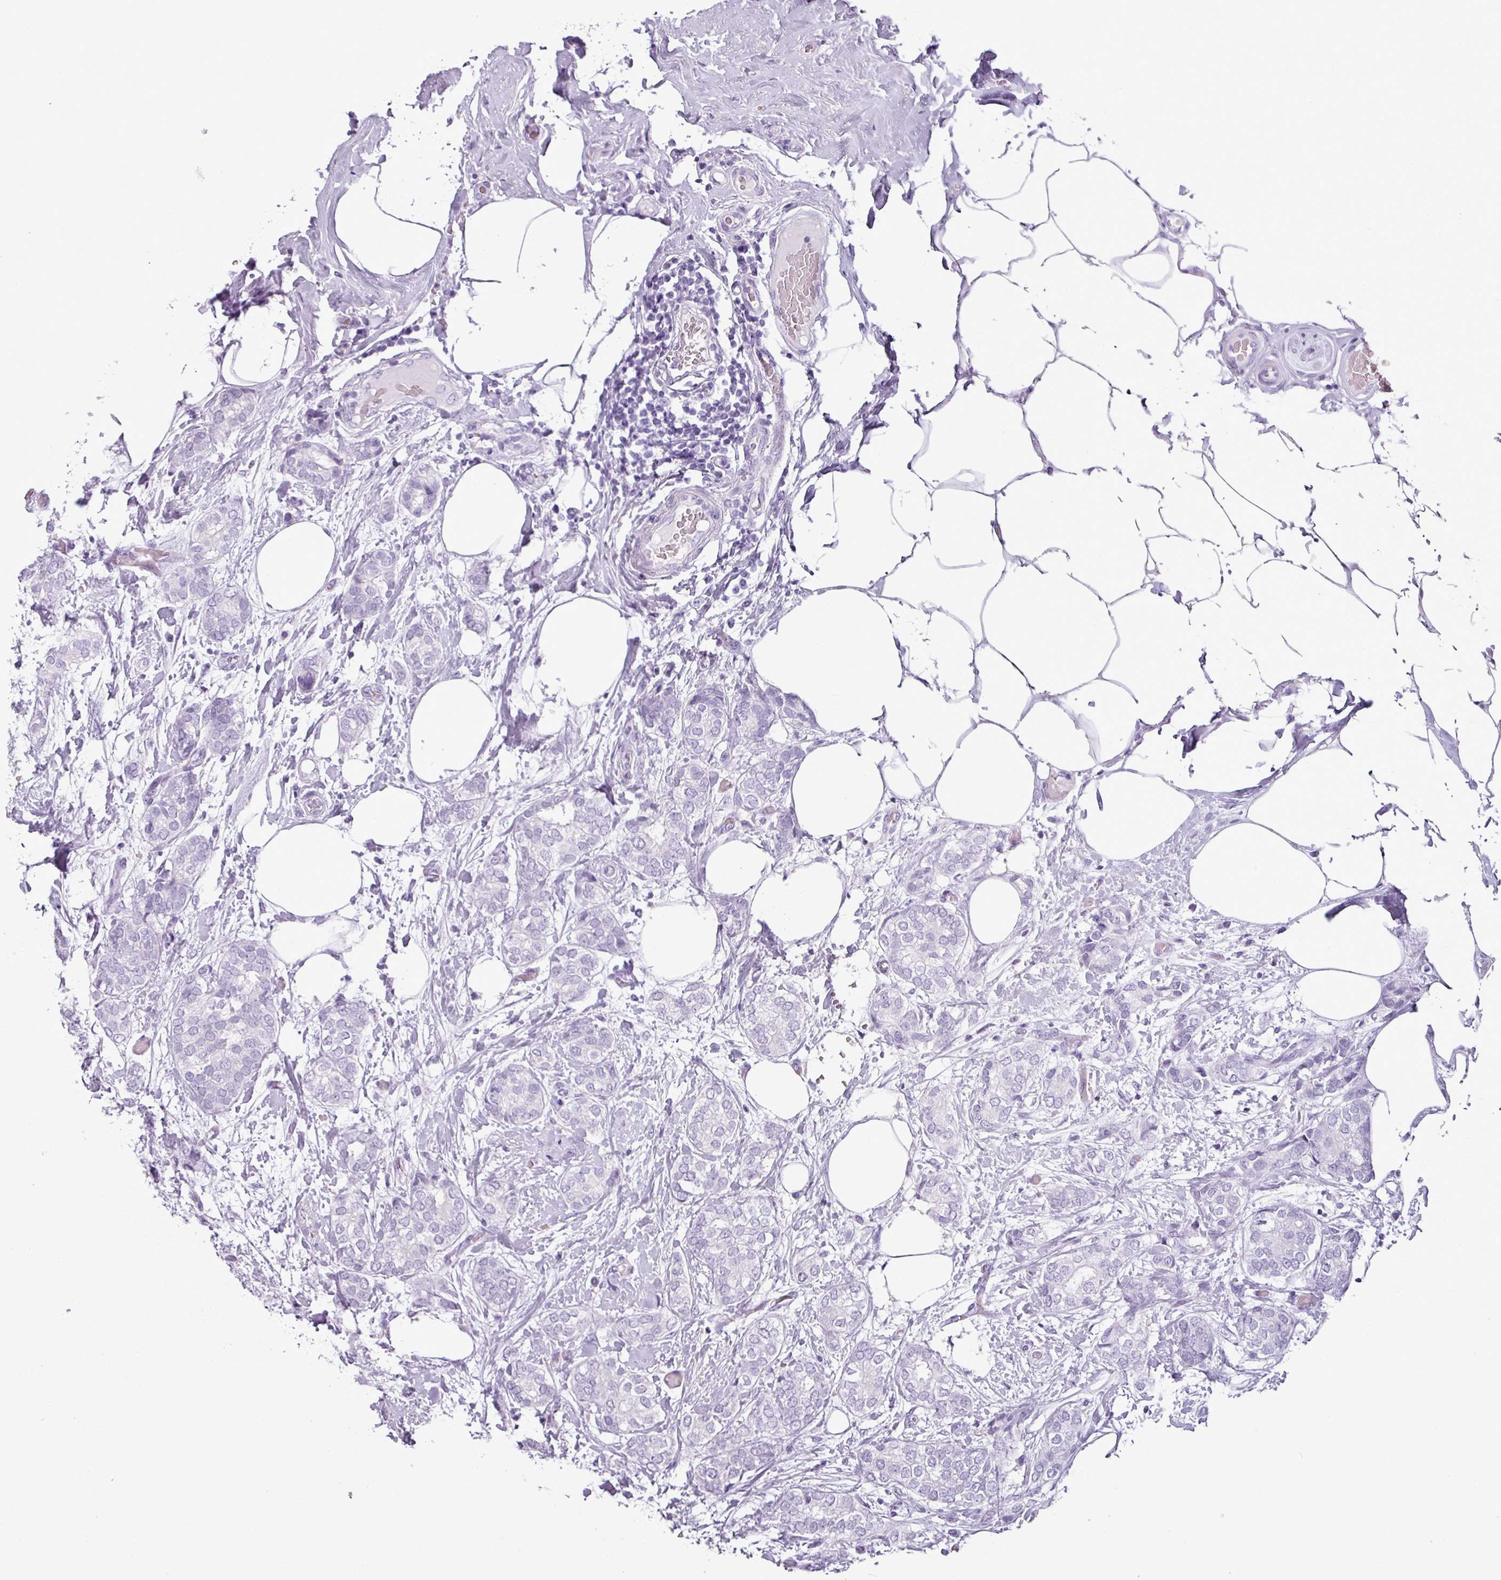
{"staining": {"intensity": "negative", "quantity": "none", "location": "none"}, "tissue": "breast cancer", "cell_type": "Tumor cells", "image_type": "cancer", "snomed": [{"axis": "morphology", "description": "Duct carcinoma"}, {"axis": "topography", "description": "Breast"}], "caption": "The immunohistochemistry (IHC) image has no significant positivity in tumor cells of breast intraductal carcinoma tissue.", "gene": "SCT", "patient": {"sex": "female", "age": 73}}